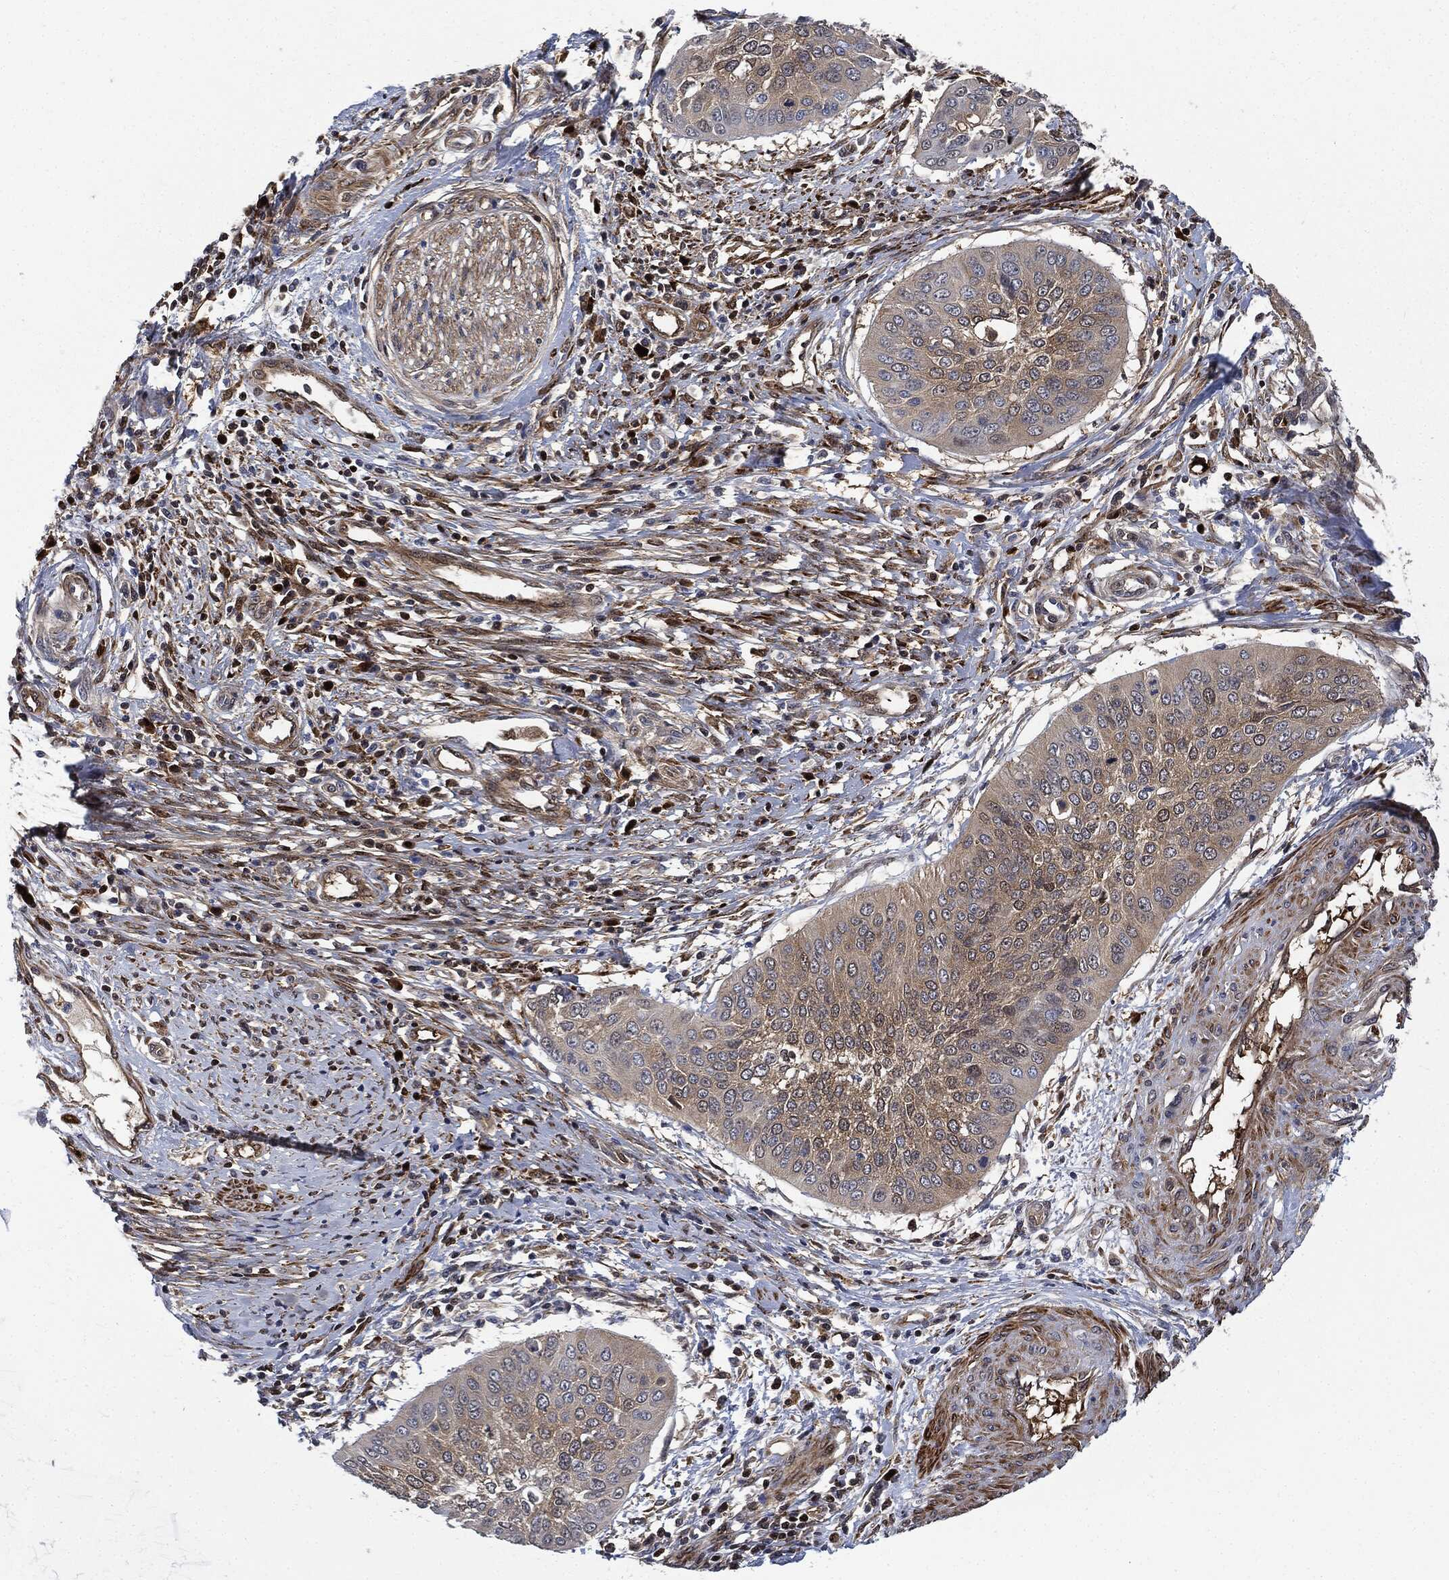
{"staining": {"intensity": "weak", "quantity": "<25%", "location": "cytoplasmic/membranous"}, "tissue": "cervical cancer", "cell_type": "Tumor cells", "image_type": "cancer", "snomed": [{"axis": "morphology", "description": "Normal tissue, NOS"}, {"axis": "morphology", "description": "Squamous cell carcinoma, NOS"}, {"axis": "topography", "description": "Cervix"}], "caption": "The micrograph displays no significant positivity in tumor cells of cervical squamous cell carcinoma. The staining is performed using DAB brown chromogen with nuclei counter-stained in using hematoxylin.", "gene": "PRDX2", "patient": {"sex": "female", "age": 39}}